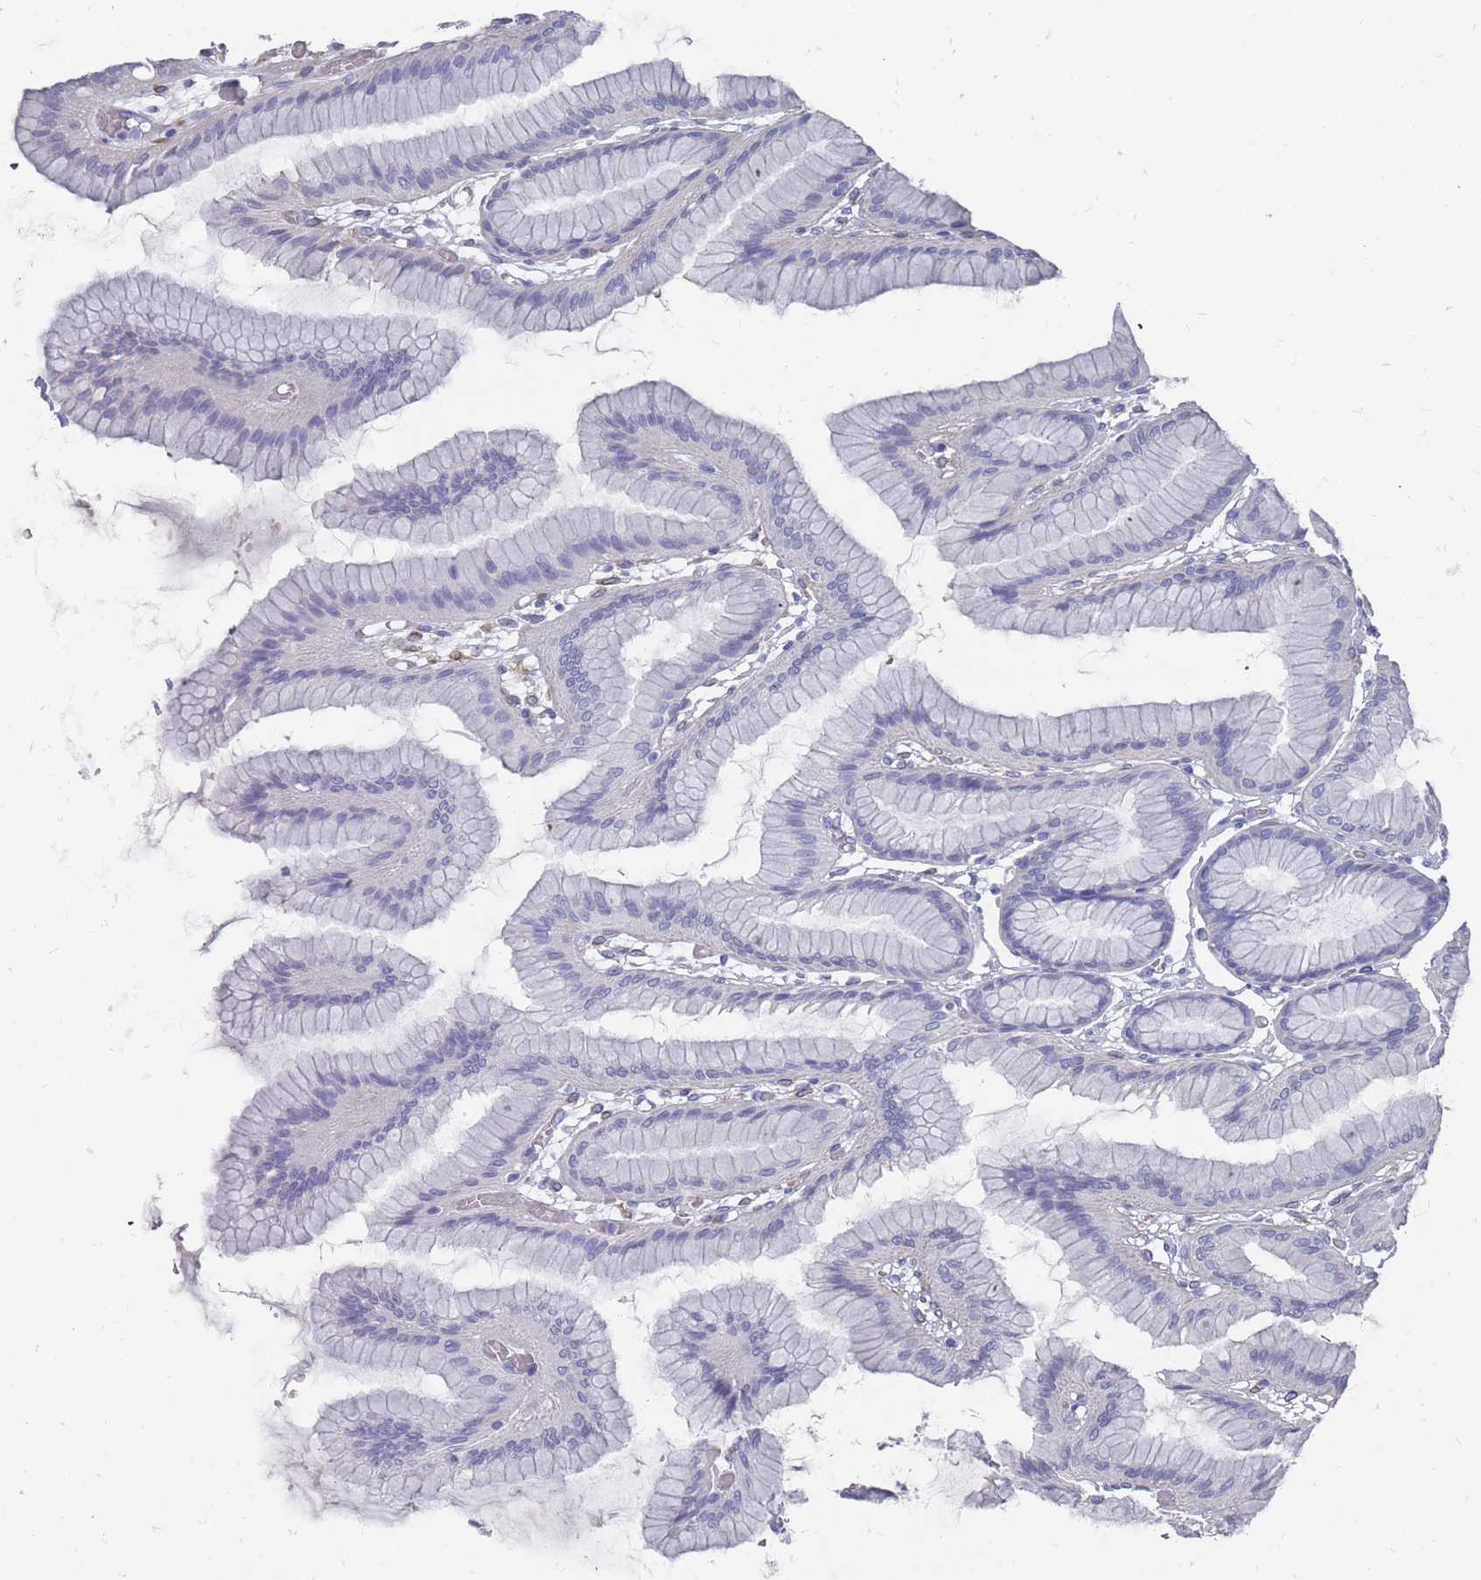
{"staining": {"intensity": "weak", "quantity": "25%-75%", "location": "cytoplasmic/membranous"}, "tissue": "stomach", "cell_type": "Glandular cells", "image_type": "normal", "snomed": [{"axis": "morphology", "description": "Normal tissue, NOS"}, {"axis": "morphology", "description": "Adenocarcinoma, NOS"}, {"axis": "morphology", "description": "Adenocarcinoma, High grade"}, {"axis": "topography", "description": "Stomach, upper"}, {"axis": "topography", "description": "Stomach"}], "caption": "Approximately 25%-75% of glandular cells in benign human stomach display weak cytoplasmic/membranous protein staining as visualized by brown immunohistochemical staining.", "gene": "OTULINL", "patient": {"sex": "female", "age": 65}}